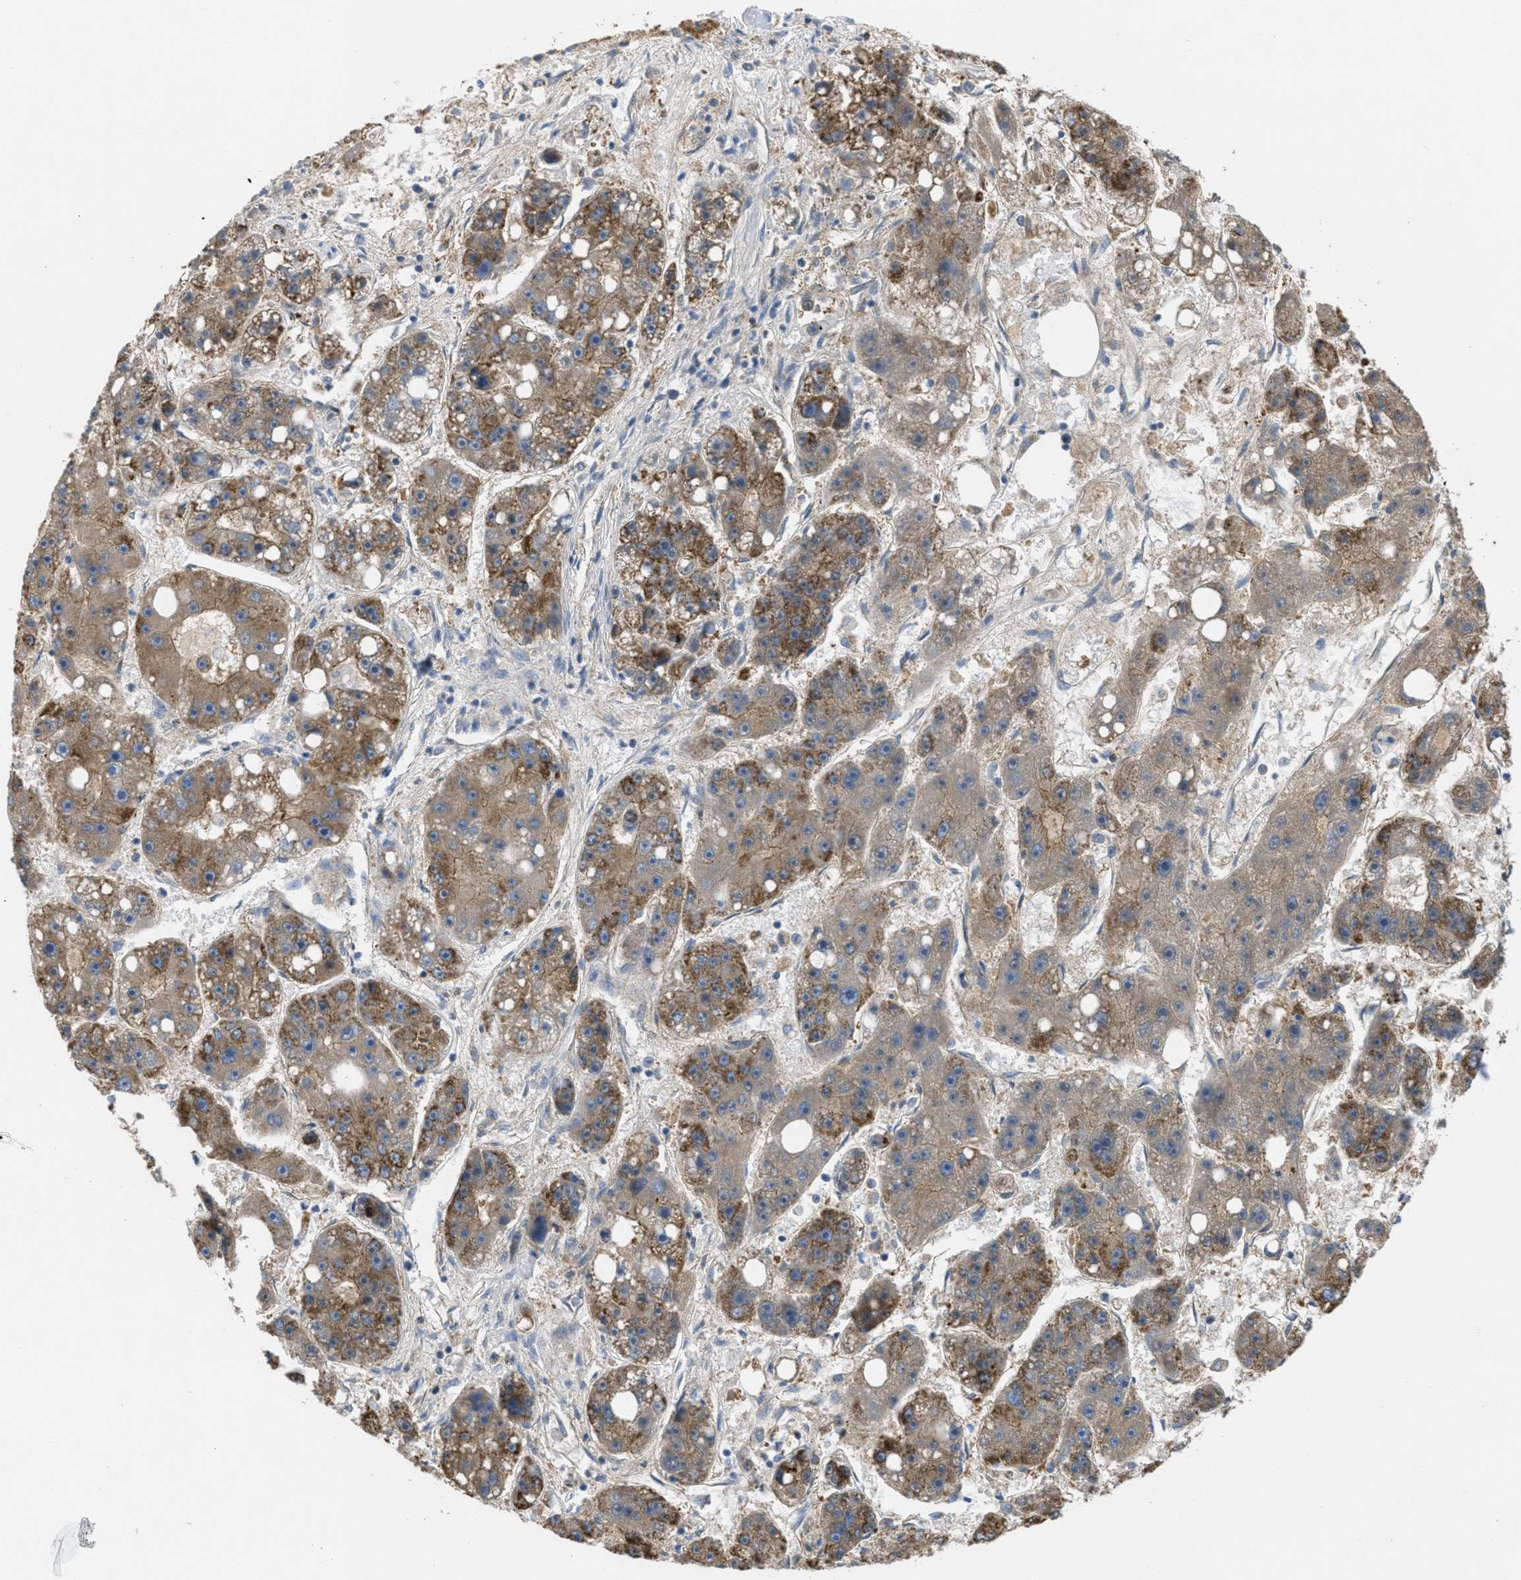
{"staining": {"intensity": "strong", "quantity": ">75%", "location": "cytoplasmic/membranous"}, "tissue": "liver cancer", "cell_type": "Tumor cells", "image_type": "cancer", "snomed": [{"axis": "morphology", "description": "Carcinoma, Hepatocellular, NOS"}, {"axis": "topography", "description": "Liver"}], "caption": "Liver cancer tissue exhibits strong cytoplasmic/membranous expression in approximately >75% of tumor cells, visualized by immunohistochemistry. Using DAB (3,3'-diaminobenzidine) (brown) and hematoxylin (blue) stains, captured at high magnification using brightfield microscopy.", "gene": "BTN3A1", "patient": {"sex": "female", "age": 61}}